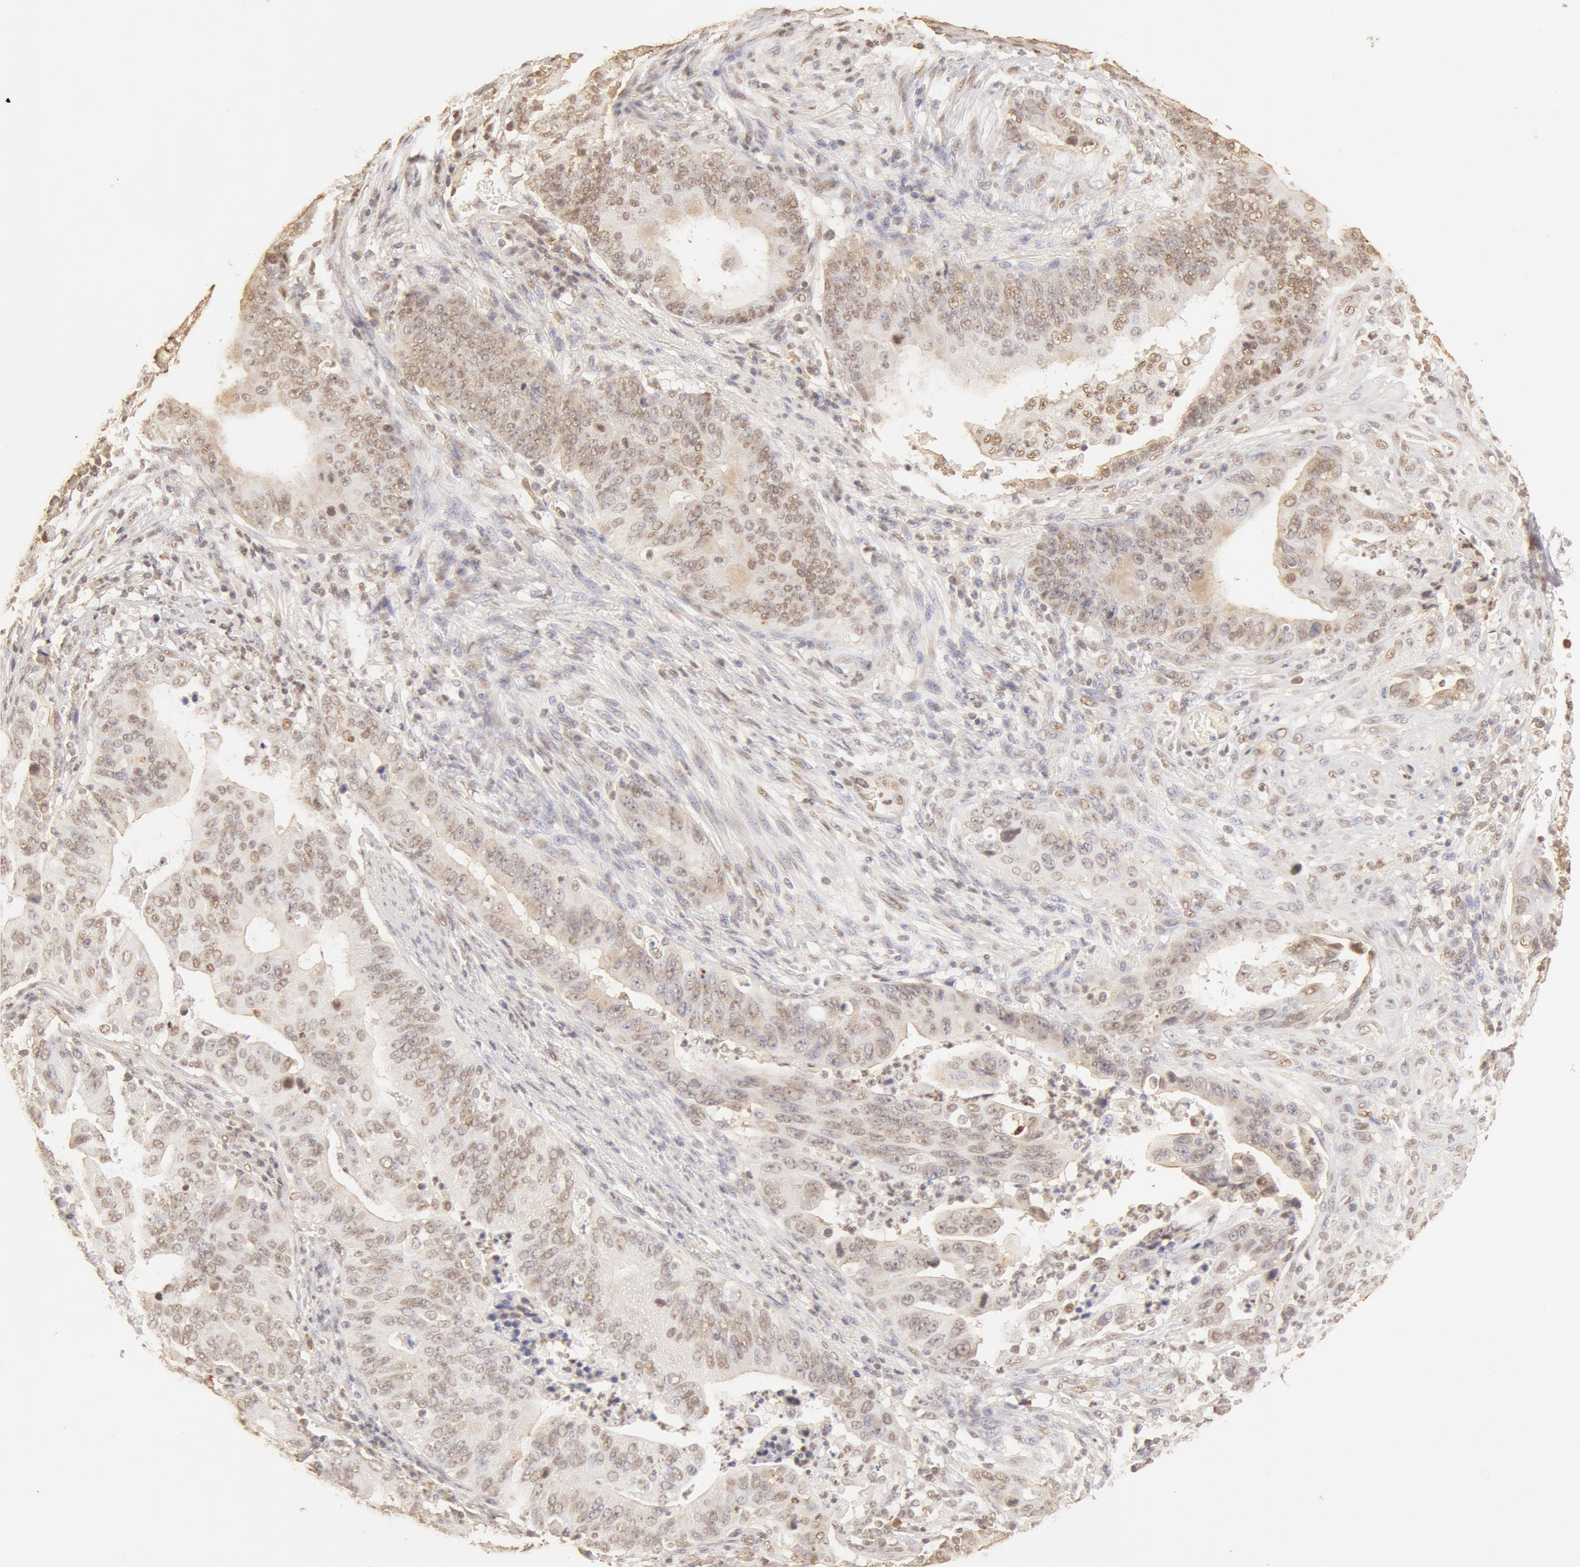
{"staining": {"intensity": "weak", "quantity": ">75%", "location": "cytoplasmic/membranous,nuclear"}, "tissue": "stomach cancer", "cell_type": "Tumor cells", "image_type": "cancer", "snomed": [{"axis": "morphology", "description": "Adenocarcinoma, NOS"}, {"axis": "topography", "description": "Stomach, upper"}], "caption": "Protein expression analysis of human stomach cancer reveals weak cytoplasmic/membranous and nuclear expression in about >75% of tumor cells.", "gene": "SNRNP70", "patient": {"sex": "female", "age": 50}}